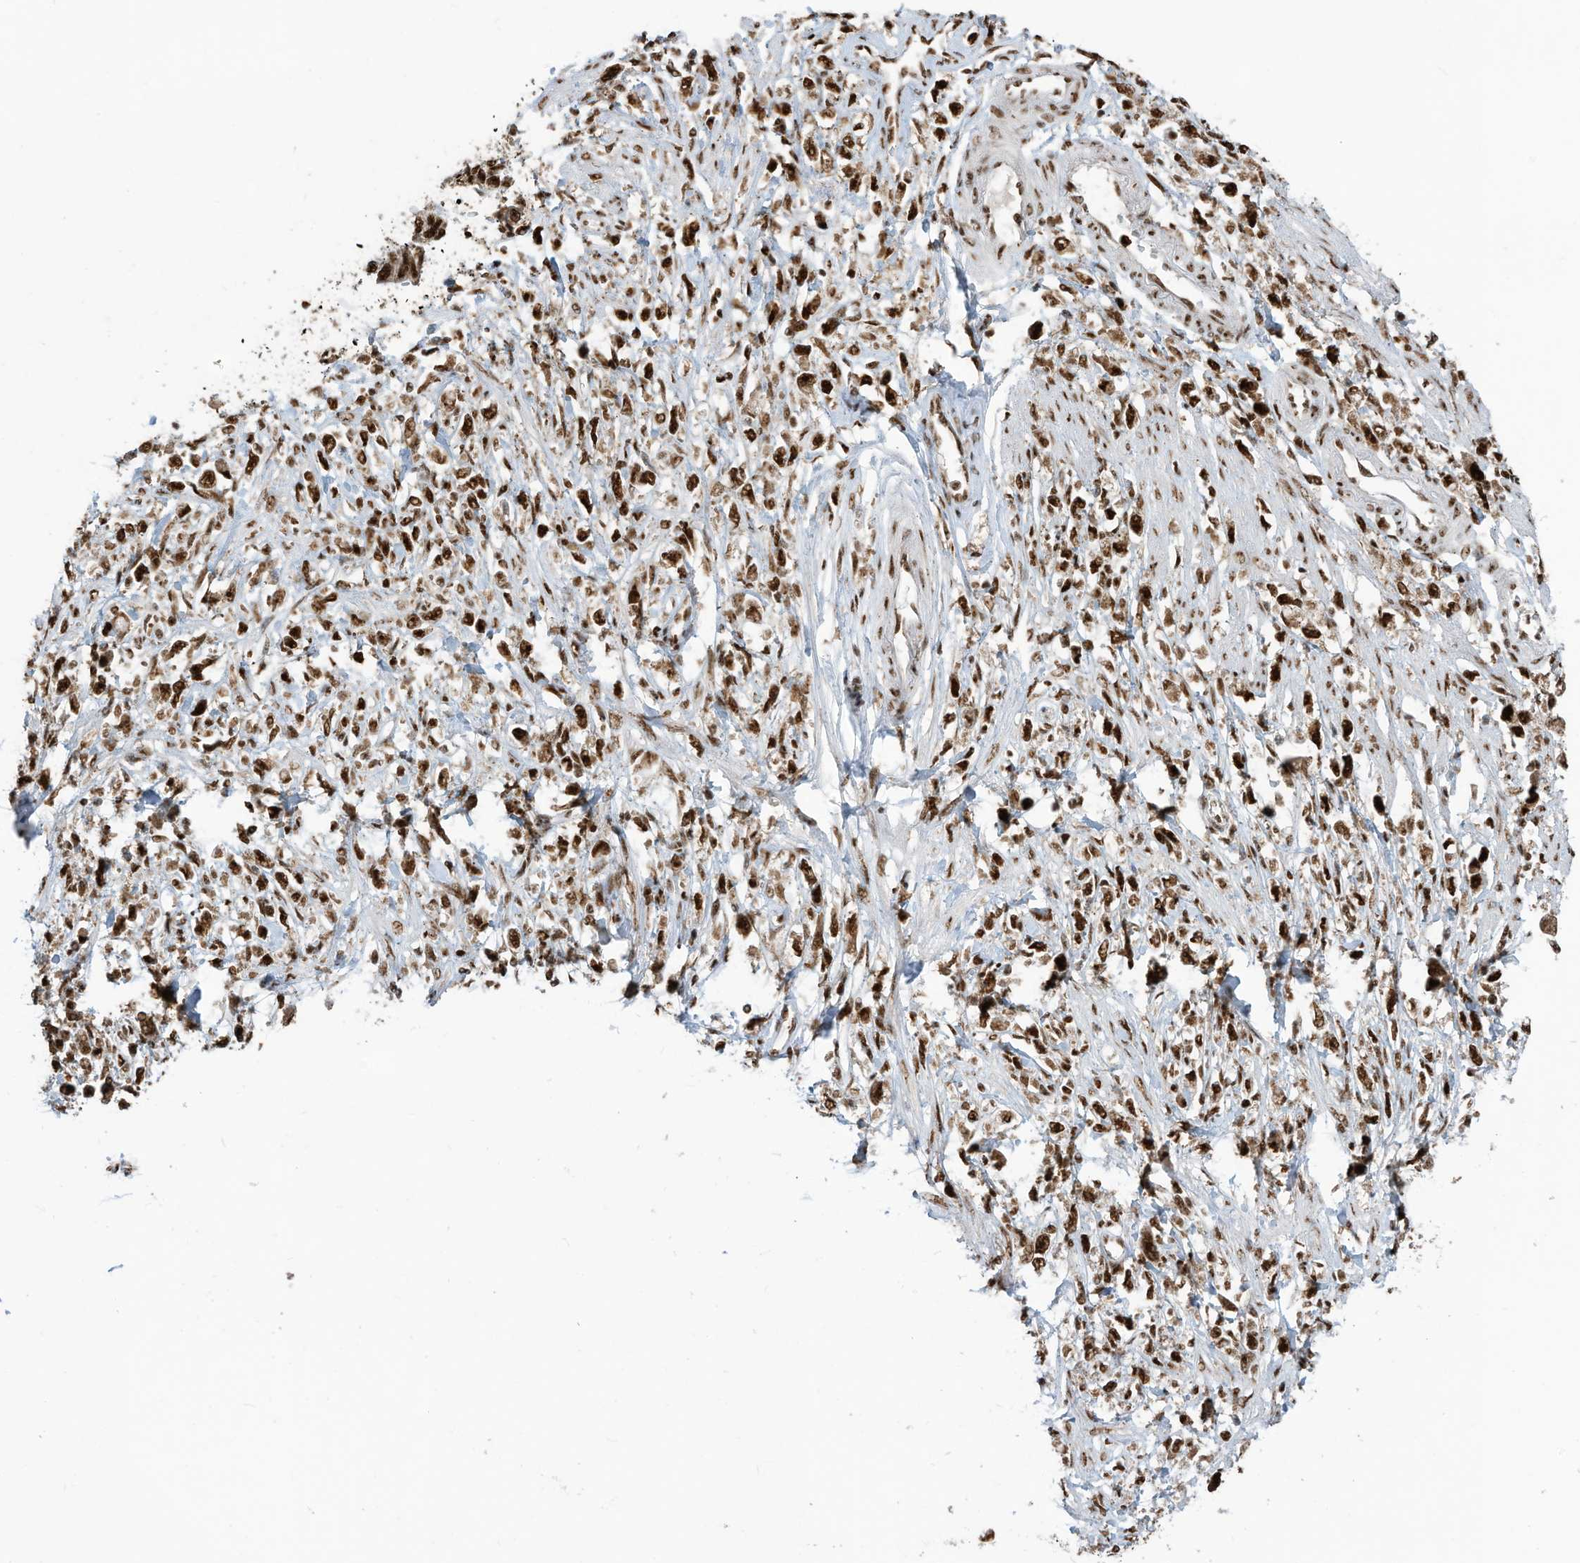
{"staining": {"intensity": "strong", "quantity": ">75%", "location": "nuclear"}, "tissue": "stomach cancer", "cell_type": "Tumor cells", "image_type": "cancer", "snomed": [{"axis": "morphology", "description": "Adenocarcinoma, NOS"}, {"axis": "topography", "description": "Stomach"}], "caption": "Immunohistochemistry (IHC) micrograph of stomach cancer (adenocarcinoma) stained for a protein (brown), which reveals high levels of strong nuclear expression in approximately >75% of tumor cells.", "gene": "LBH", "patient": {"sex": "female", "age": 59}}